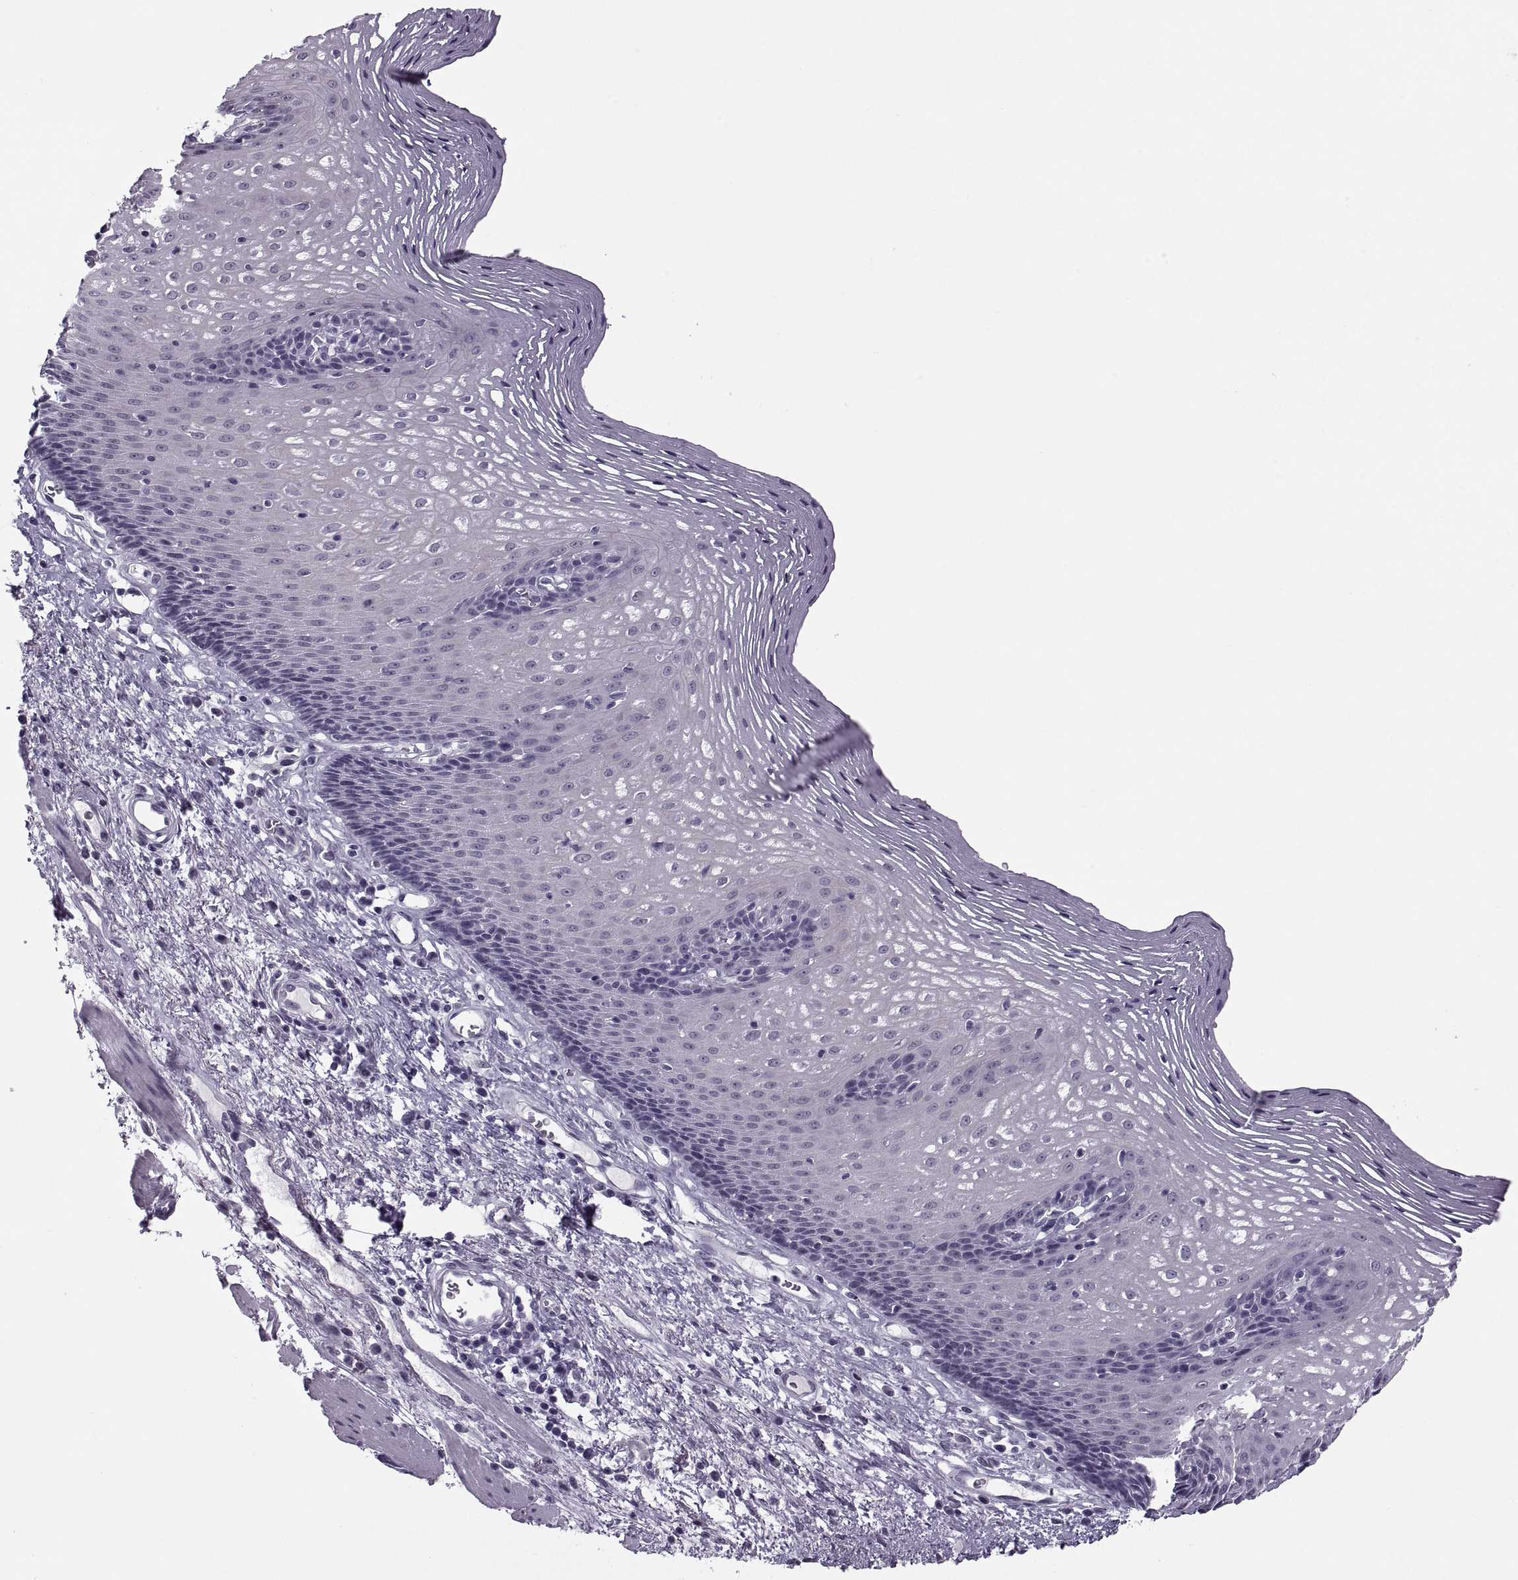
{"staining": {"intensity": "negative", "quantity": "none", "location": "none"}, "tissue": "esophagus", "cell_type": "Squamous epithelial cells", "image_type": "normal", "snomed": [{"axis": "morphology", "description": "Normal tissue, NOS"}, {"axis": "topography", "description": "Esophagus"}], "caption": "An immunohistochemistry (IHC) photomicrograph of benign esophagus is shown. There is no staining in squamous epithelial cells of esophagus.", "gene": "TBC1D3B", "patient": {"sex": "male", "age": 76}}